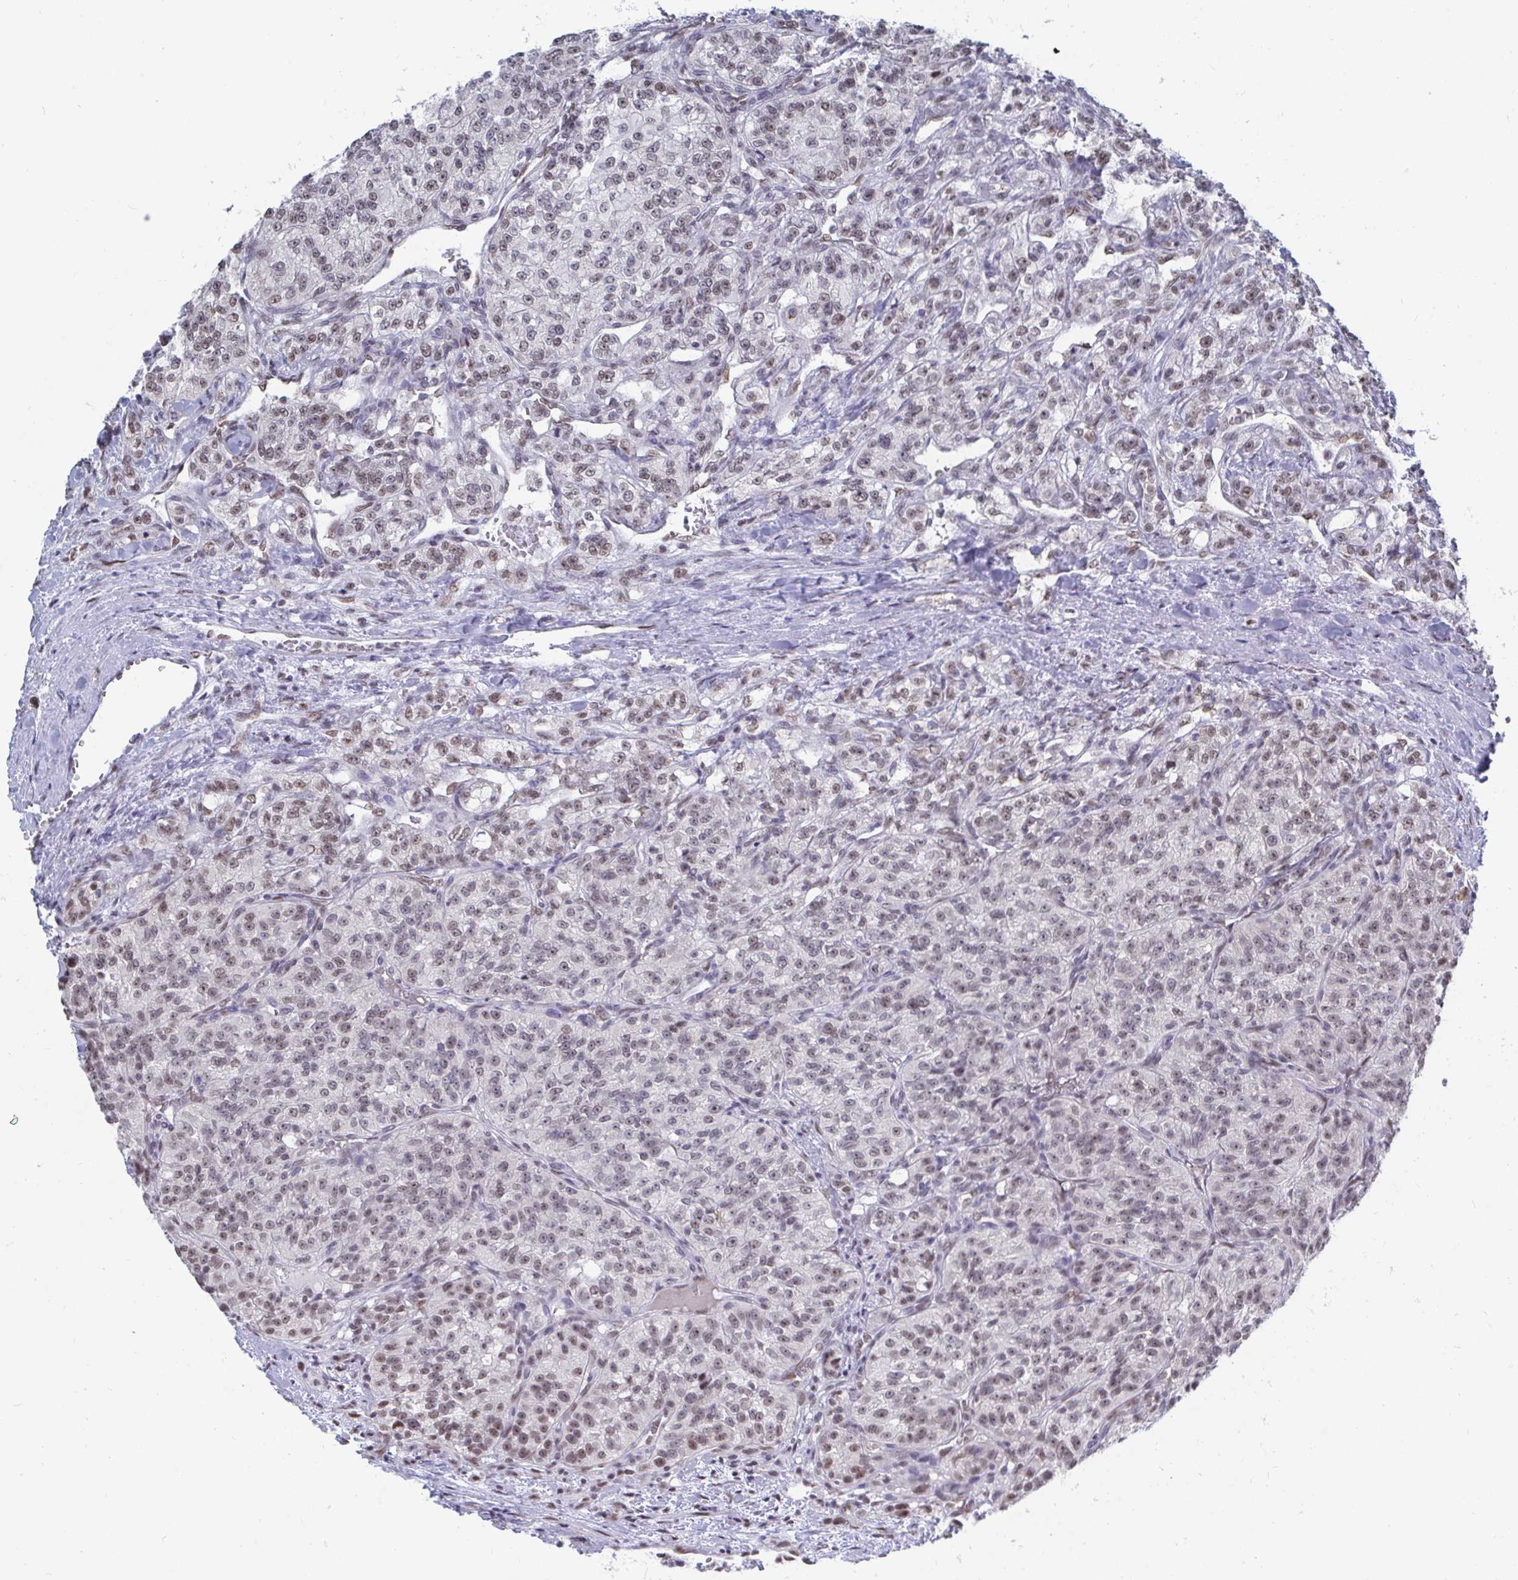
{"staining": {"intensity": "moderate", "quantity": "25%-75%", "location": "nuclear"}, "tissue": "renal cancer", "cell_type": "Tumor cells", "image_type": "cancer", "snomed": [{"axis": "morphology", "description": "Adenocarcinoma, NOS"}, {"axis": "topography", "description": "Kidney"}], "caption": "Tumor cells display medium levels of moderate nuclear positivity in about 25%-75% of cells in human renal adenocarcinoma.", "gene": "TRIP12", "patient": {"sex": "female", "age": 63}}